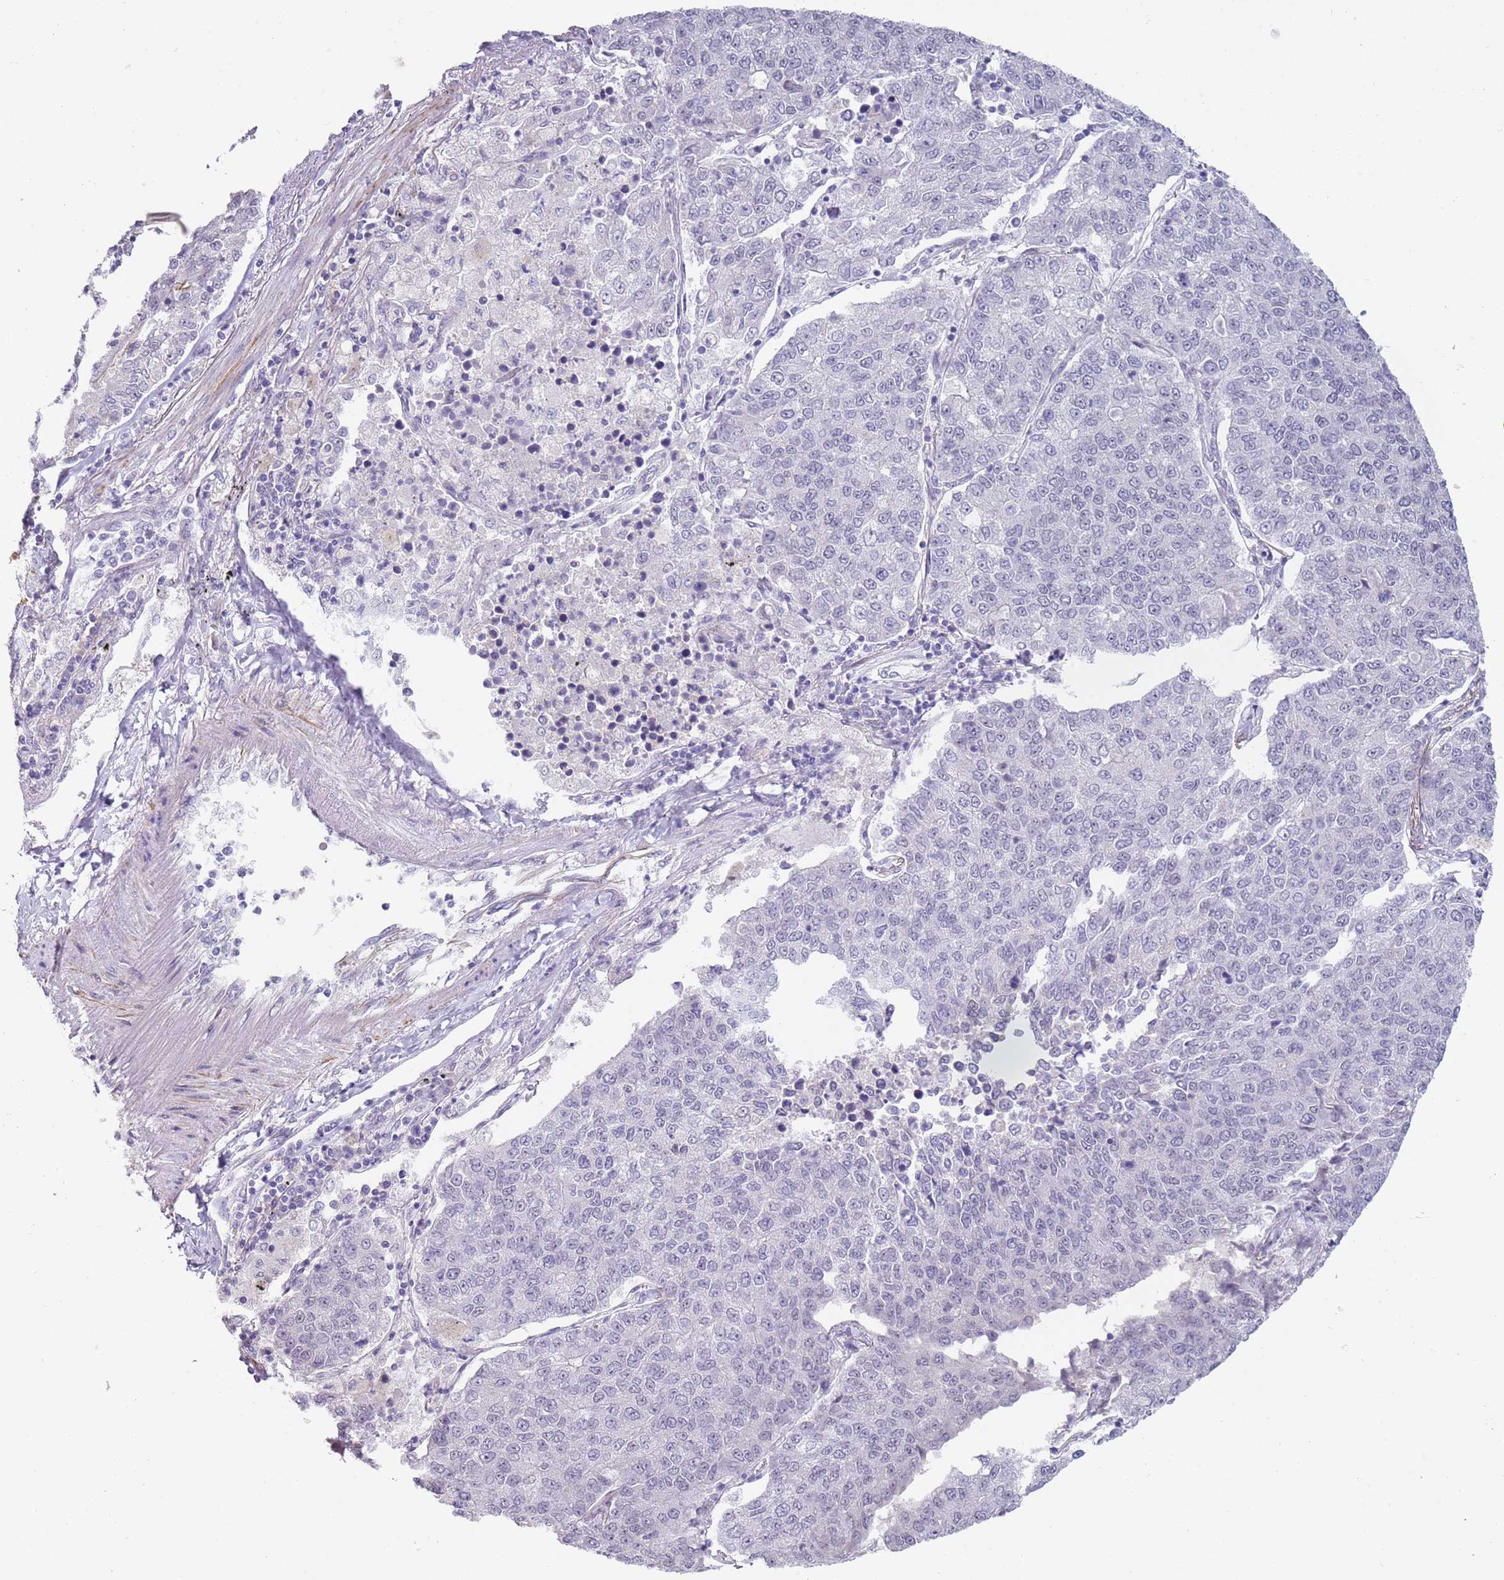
{"staining": {"intensity": "negative", "quantity": "none", "location": "none"}, "tissue": "lung cancer", "cell_type": "Tumor cells", "image_type": "cancer", "snomed": [{"axis": "morphology", "description": "Squamous cell carcinoma, NOS"}, {"axis": "topography", "description": "Lung"}], "caption": "High power microscopy image of an immunohistochemistry micrograph of lung cancer, revealing no significant staining in tumor cells.", "gene": "NBPF3", "patient": {"sex": "female", "age": 70}}